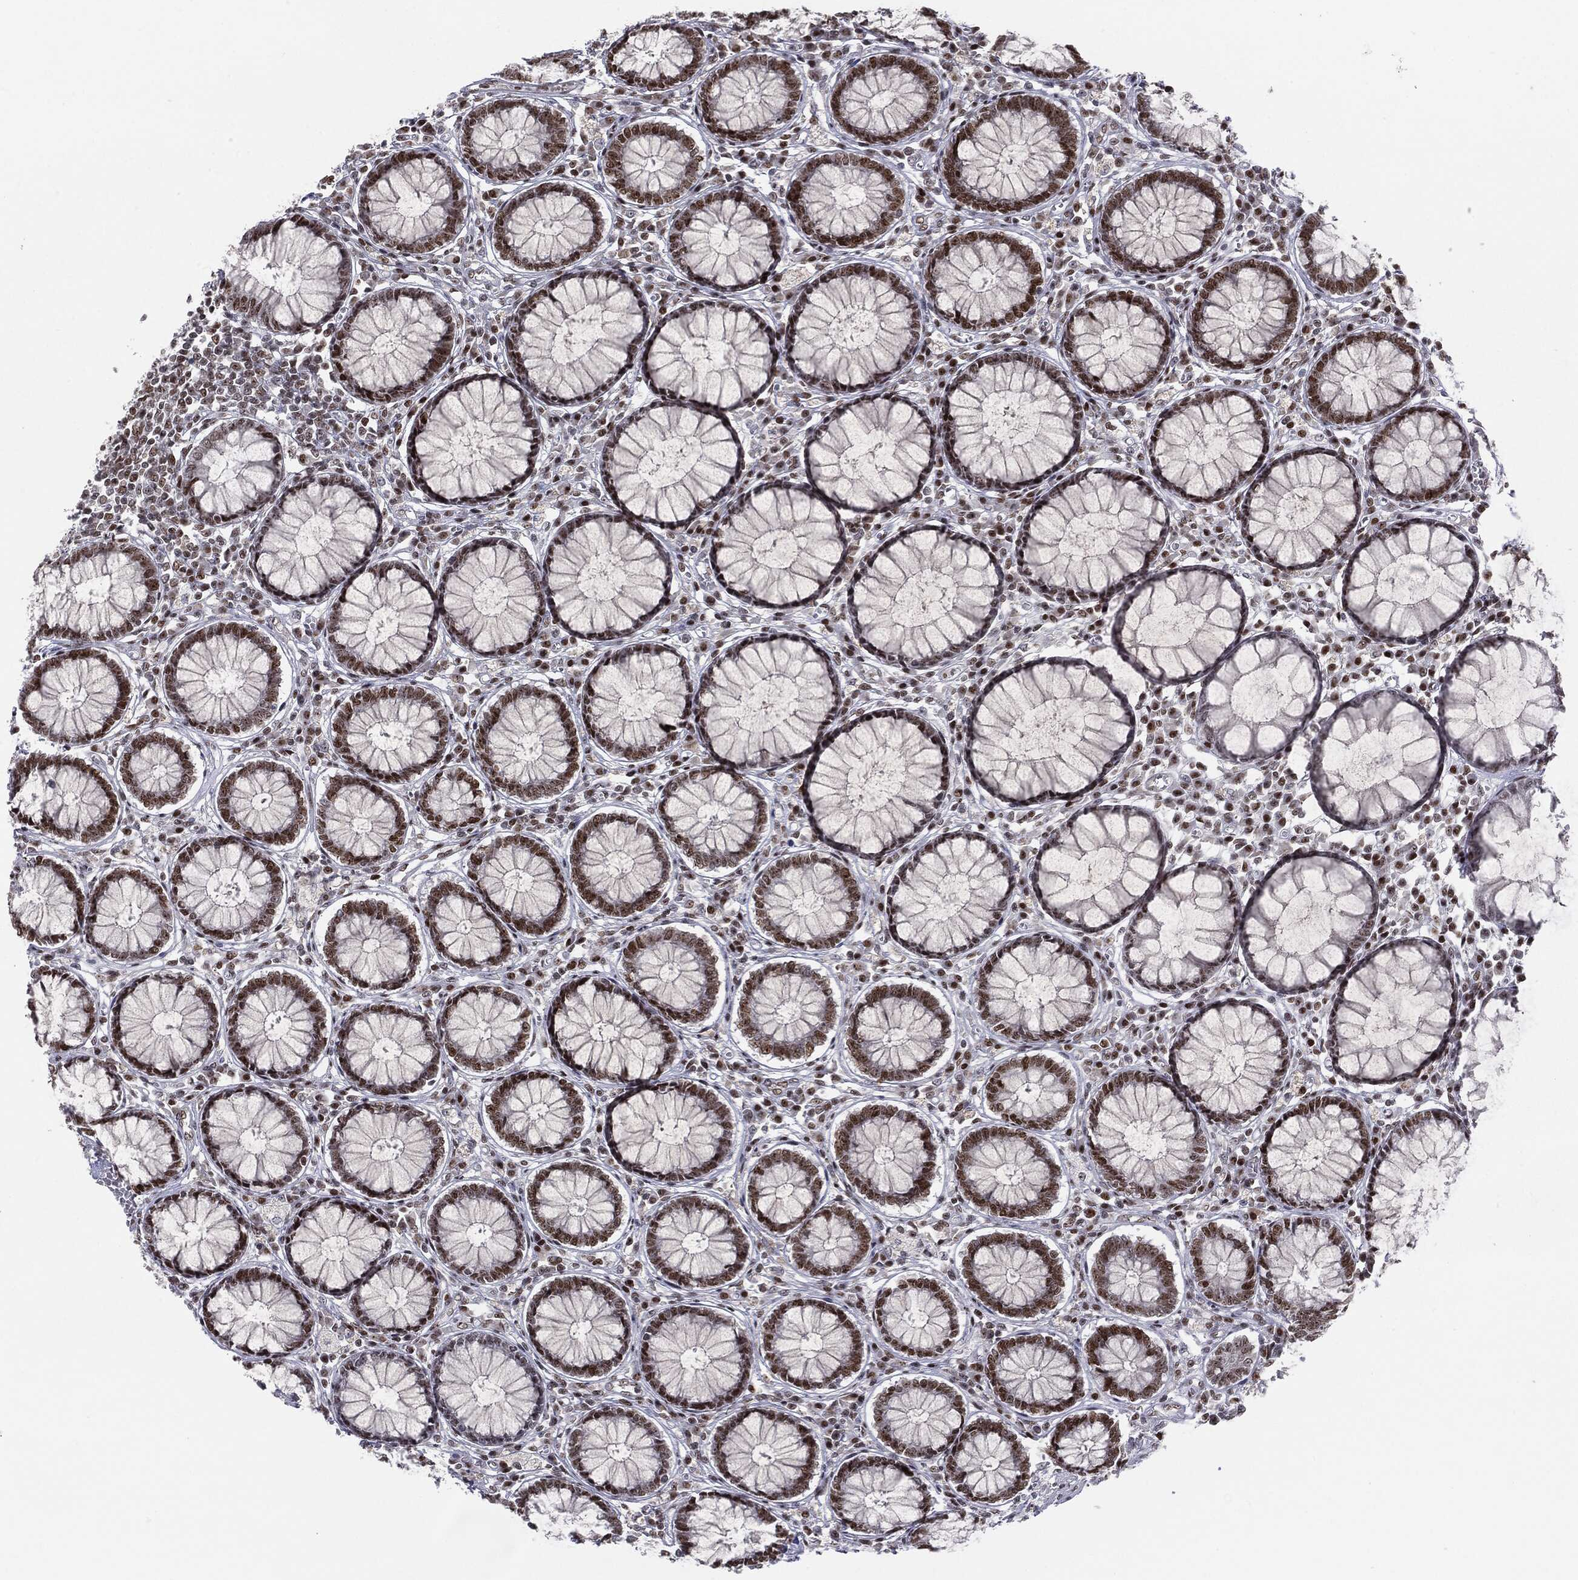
{"staining": {"intensity": "negative", "quantity": "none", "location": "none"}, "tissue": "colon", "cell_type": "Endothelial cells", "image_type": "normal", "snomed": [{"axis": "morphology", "description": "Normal tissue, NOS"}, {"axis": "topography", "description": "Colon"}], "caption": "High magnification brightfield microscopy of unremarkable colon stained with DAB (3,3'-diaminobenzidine) (brown) and counterstained with hematoxylin (blue): endothelial cells show no significant positivity. (DAB immunohistochemistry (IHC), high magnification).", "gene": "MDC1", "patient": {"sex": "male", "age": 65}}